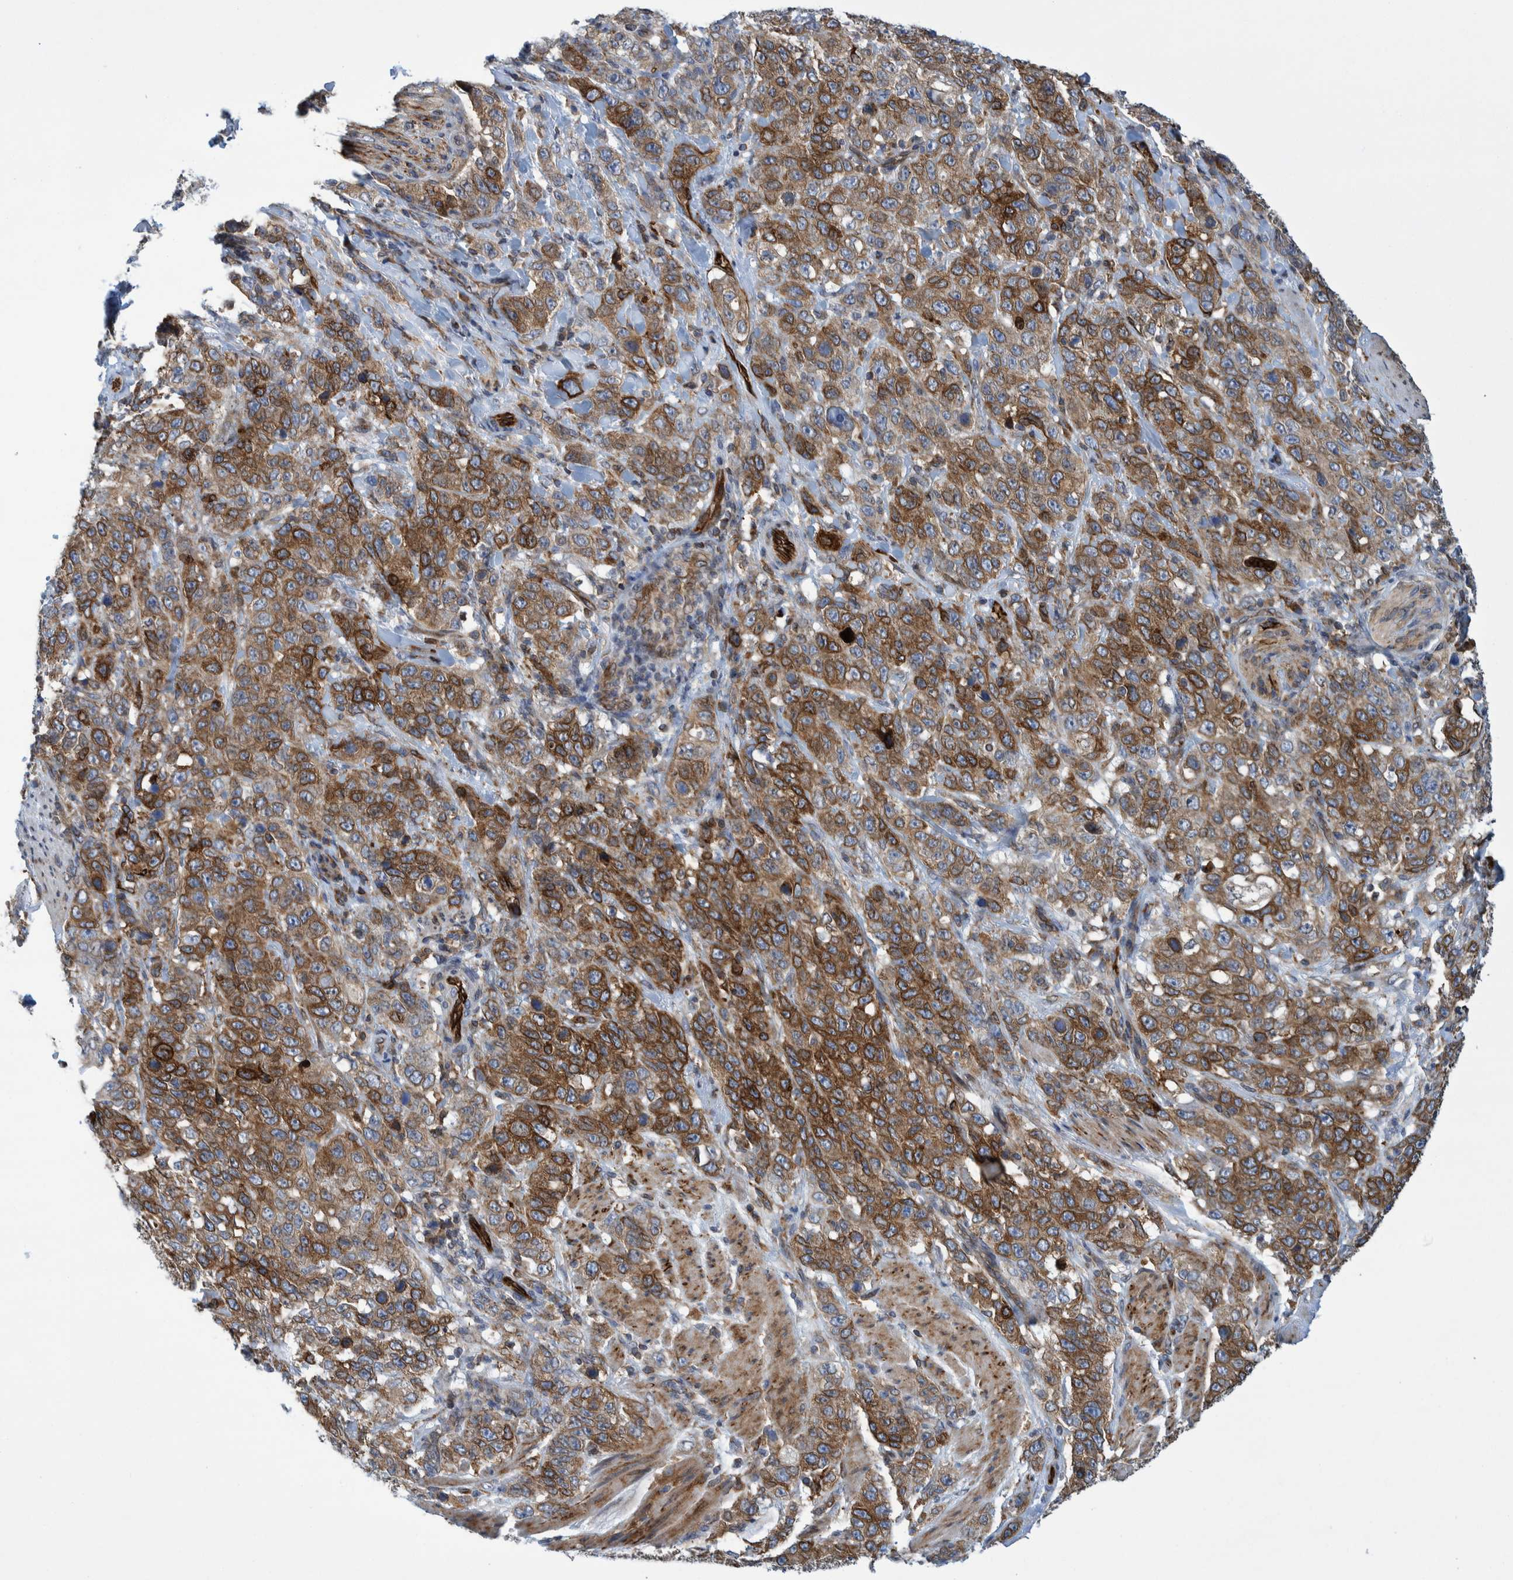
{"staining": {"intensity": "moderate", "quantity": ">75%", "location": "cytoplasmic/membranous"}, "tissue": "stomach cancer", "cell_type": "Tumor cells", "image_type": "cancer", "snomed": [{"axis": "morphology", "description": "Adenocarcinoma, NOS"}, {"axis": "topography", "description": "Stomach"}], "caption": "Adenocarcinoma (stomach) stained for a protein (brown) demonstrates moderate cytoplasmic/membranous positive staining in about >75% of tumor cells.", "gene": "THEM6", "patient": {"sex": "male", "age": 48}}